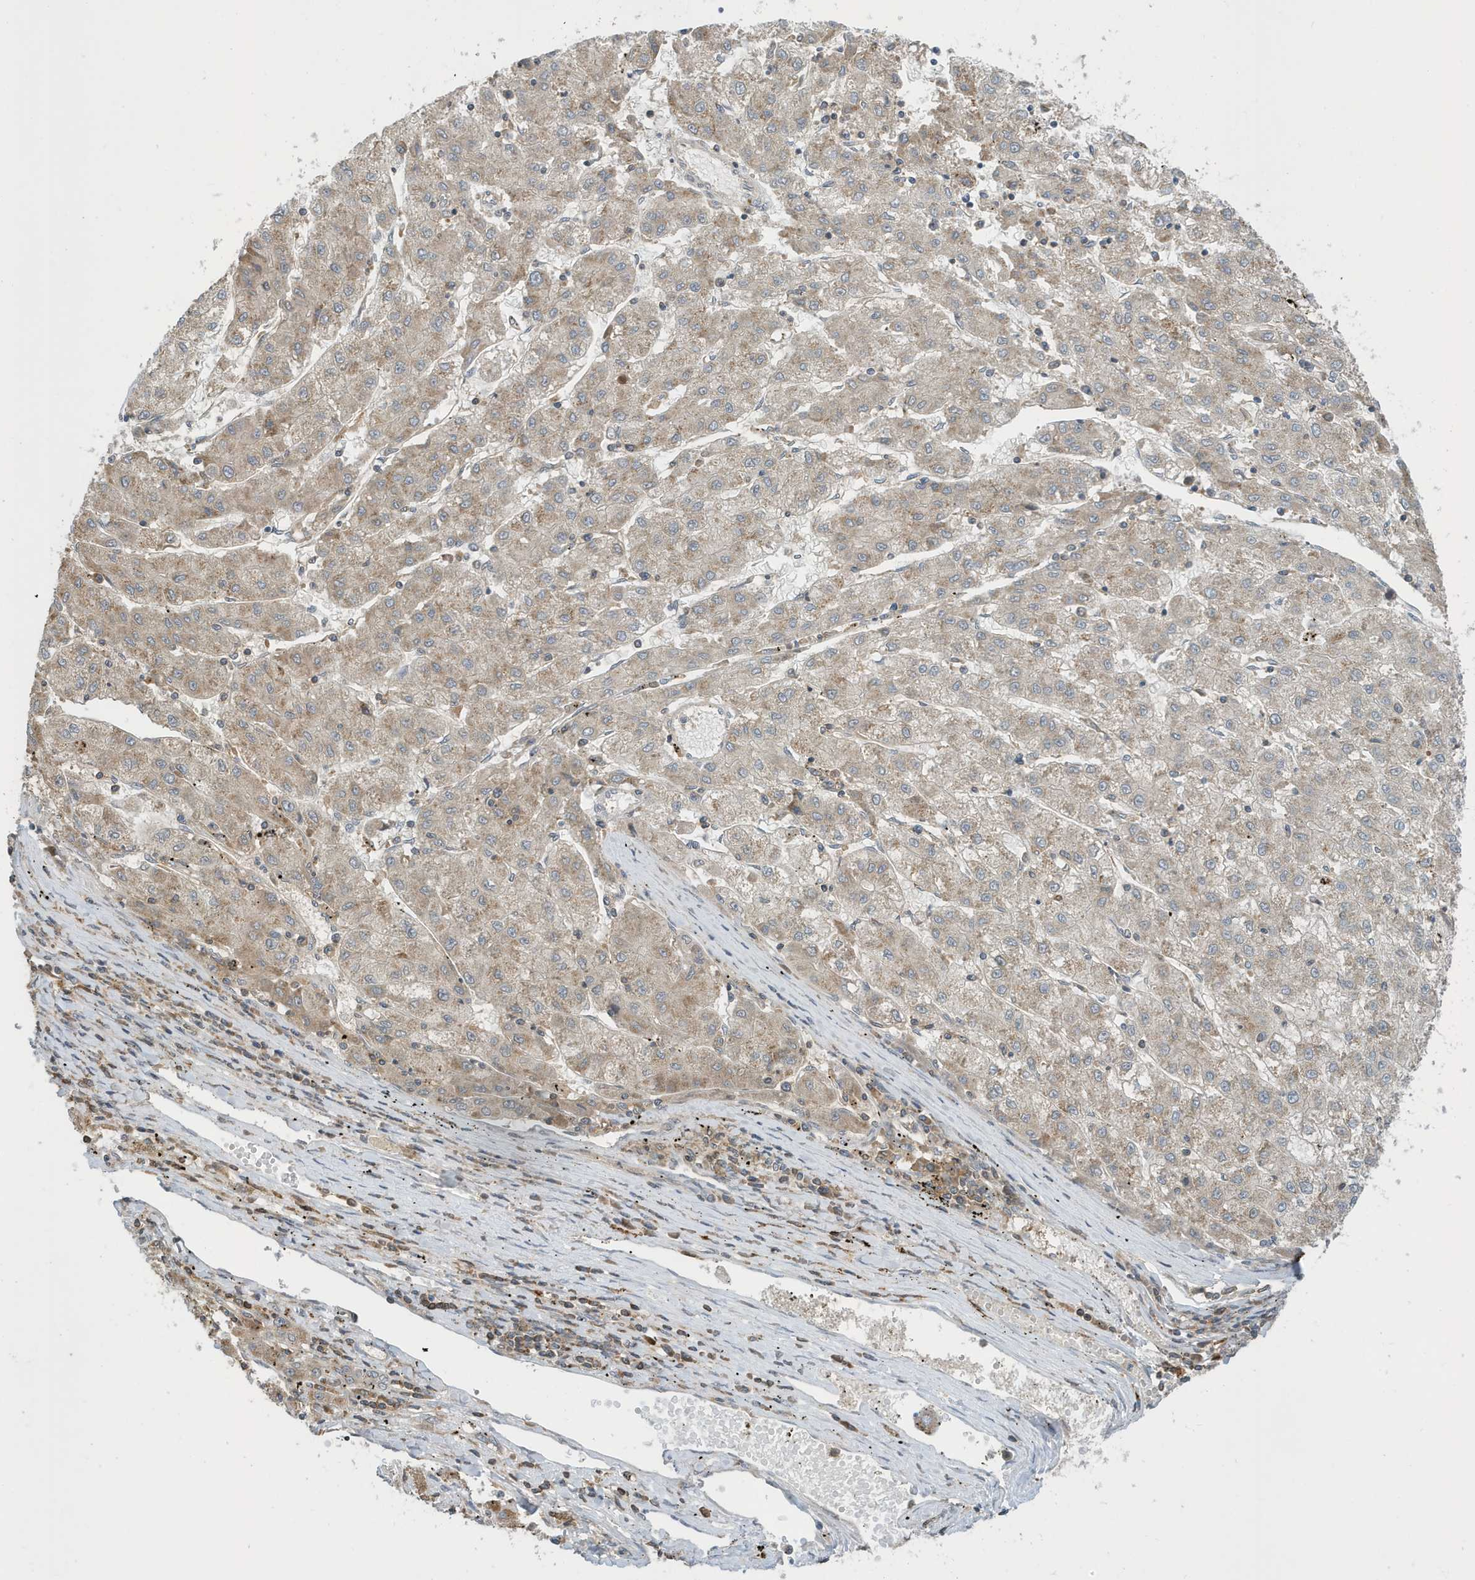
{"staining": {"intensity": "weak", "quantity": "<25%", "location": "cytoplasmic/membranous"}, "tissue": "liver cancer", "cell_type": "Tumor cells", "image_type": "cancer", "snomed": [{"axis": "morphology", "description": "Carcinoma, Hepatocellular, NOS"}, {"axis": "topography", "description": "Liver"}], "caption": "Immunohistochemical staining of human liver hepatocellular carcinoma reveals no significant positivity in tumor cells.", "gene": "NSUN3", "patient": {"sex": "male", "age": 72}}